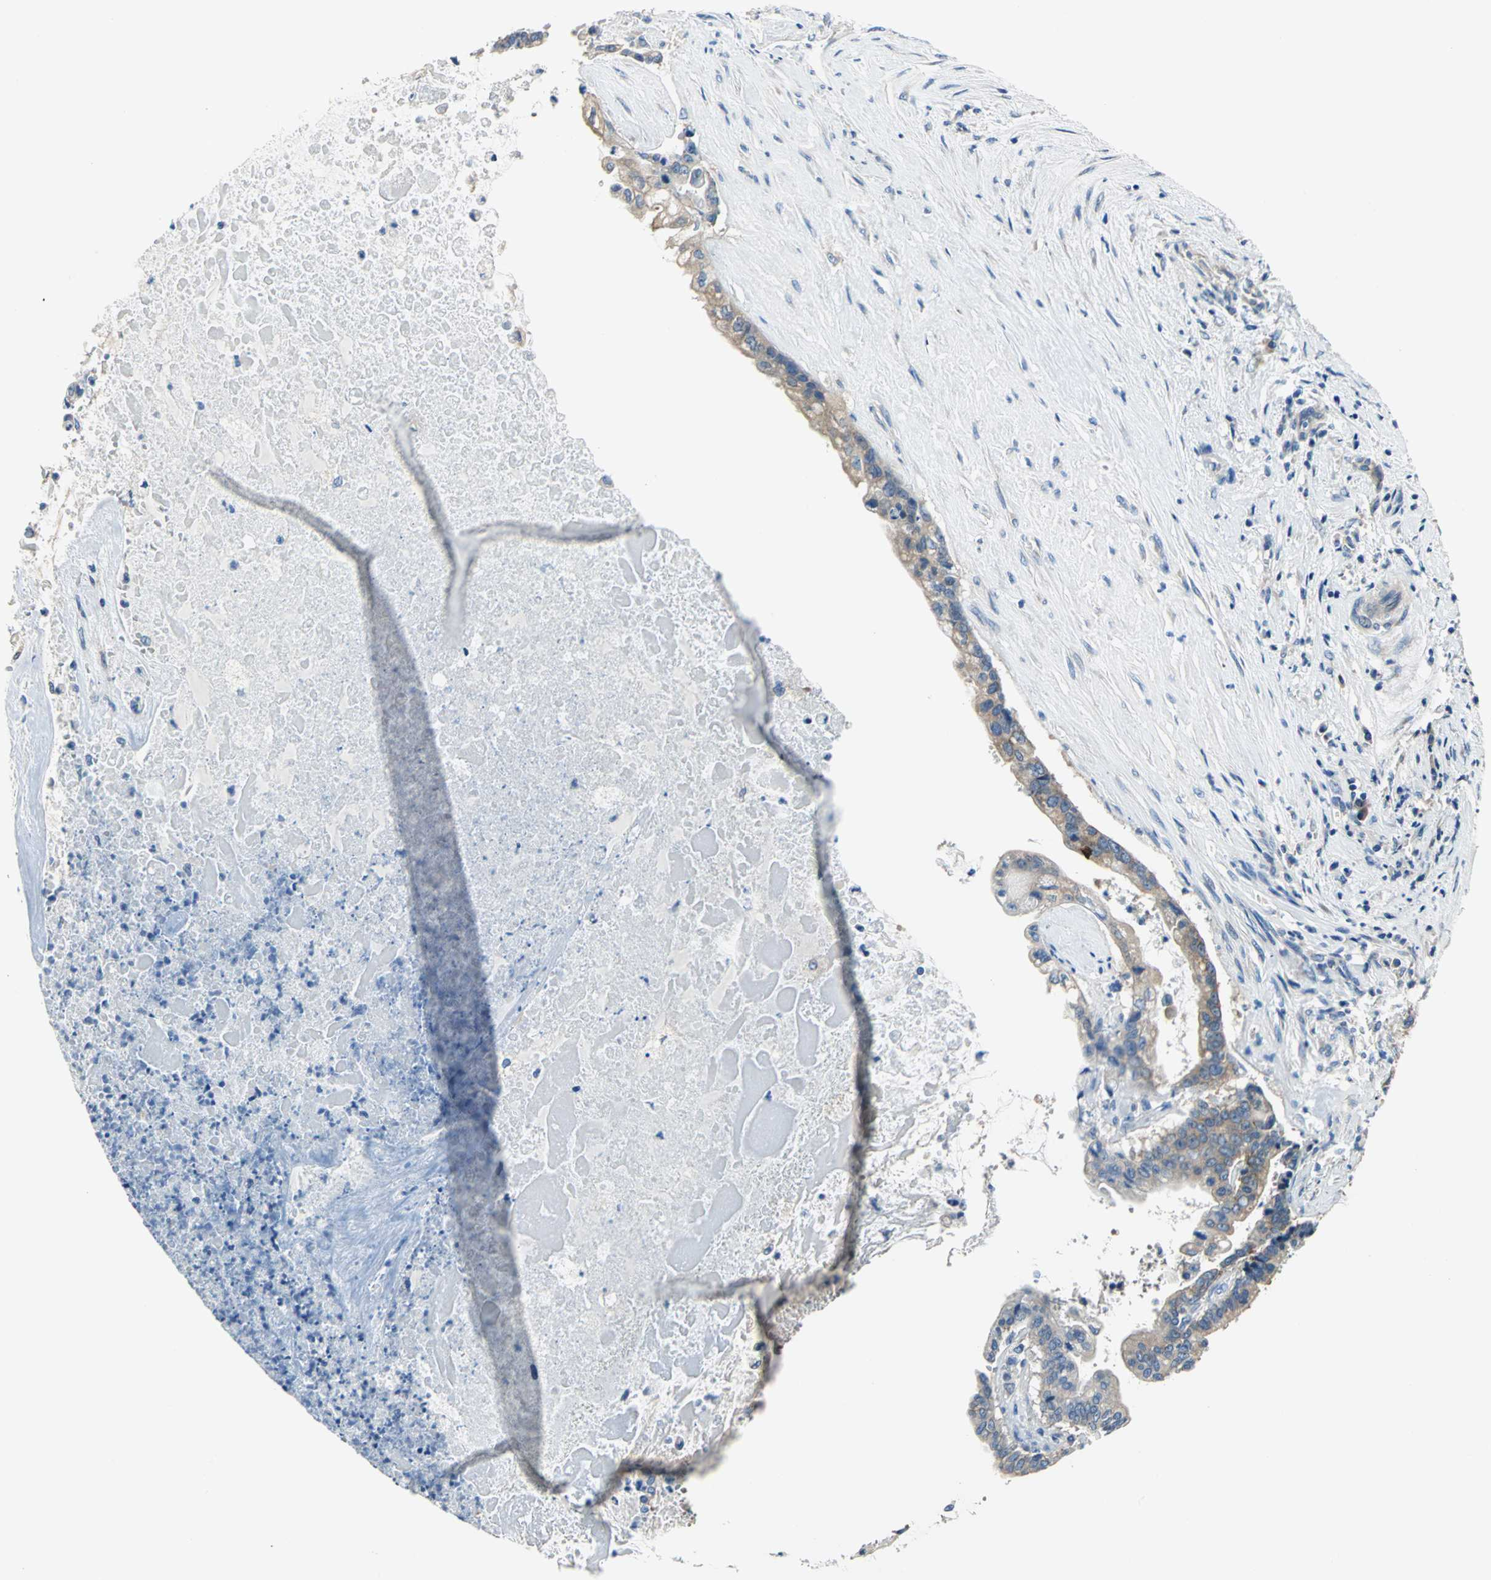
{"staining": {"intensity": "moderate", "quantity": ">75%", "location": "cytoplasmic/membranous"}, "tissue": "liver cancer", "cell_type": "Tumor cells", "image_type": "cancer", "snomed": [{"axis": "morphology", "description": "Cholangiocarcinoma"}, {"axis": "topography", "description": "Liver"}], "caption": "Tumor cells exhibit moderate cytoplasmic/membranous positivity in approximately >75% of cells in liver cancer.", "gene": "TRIM25", "patient": {"sex": "male", "age": 57}}